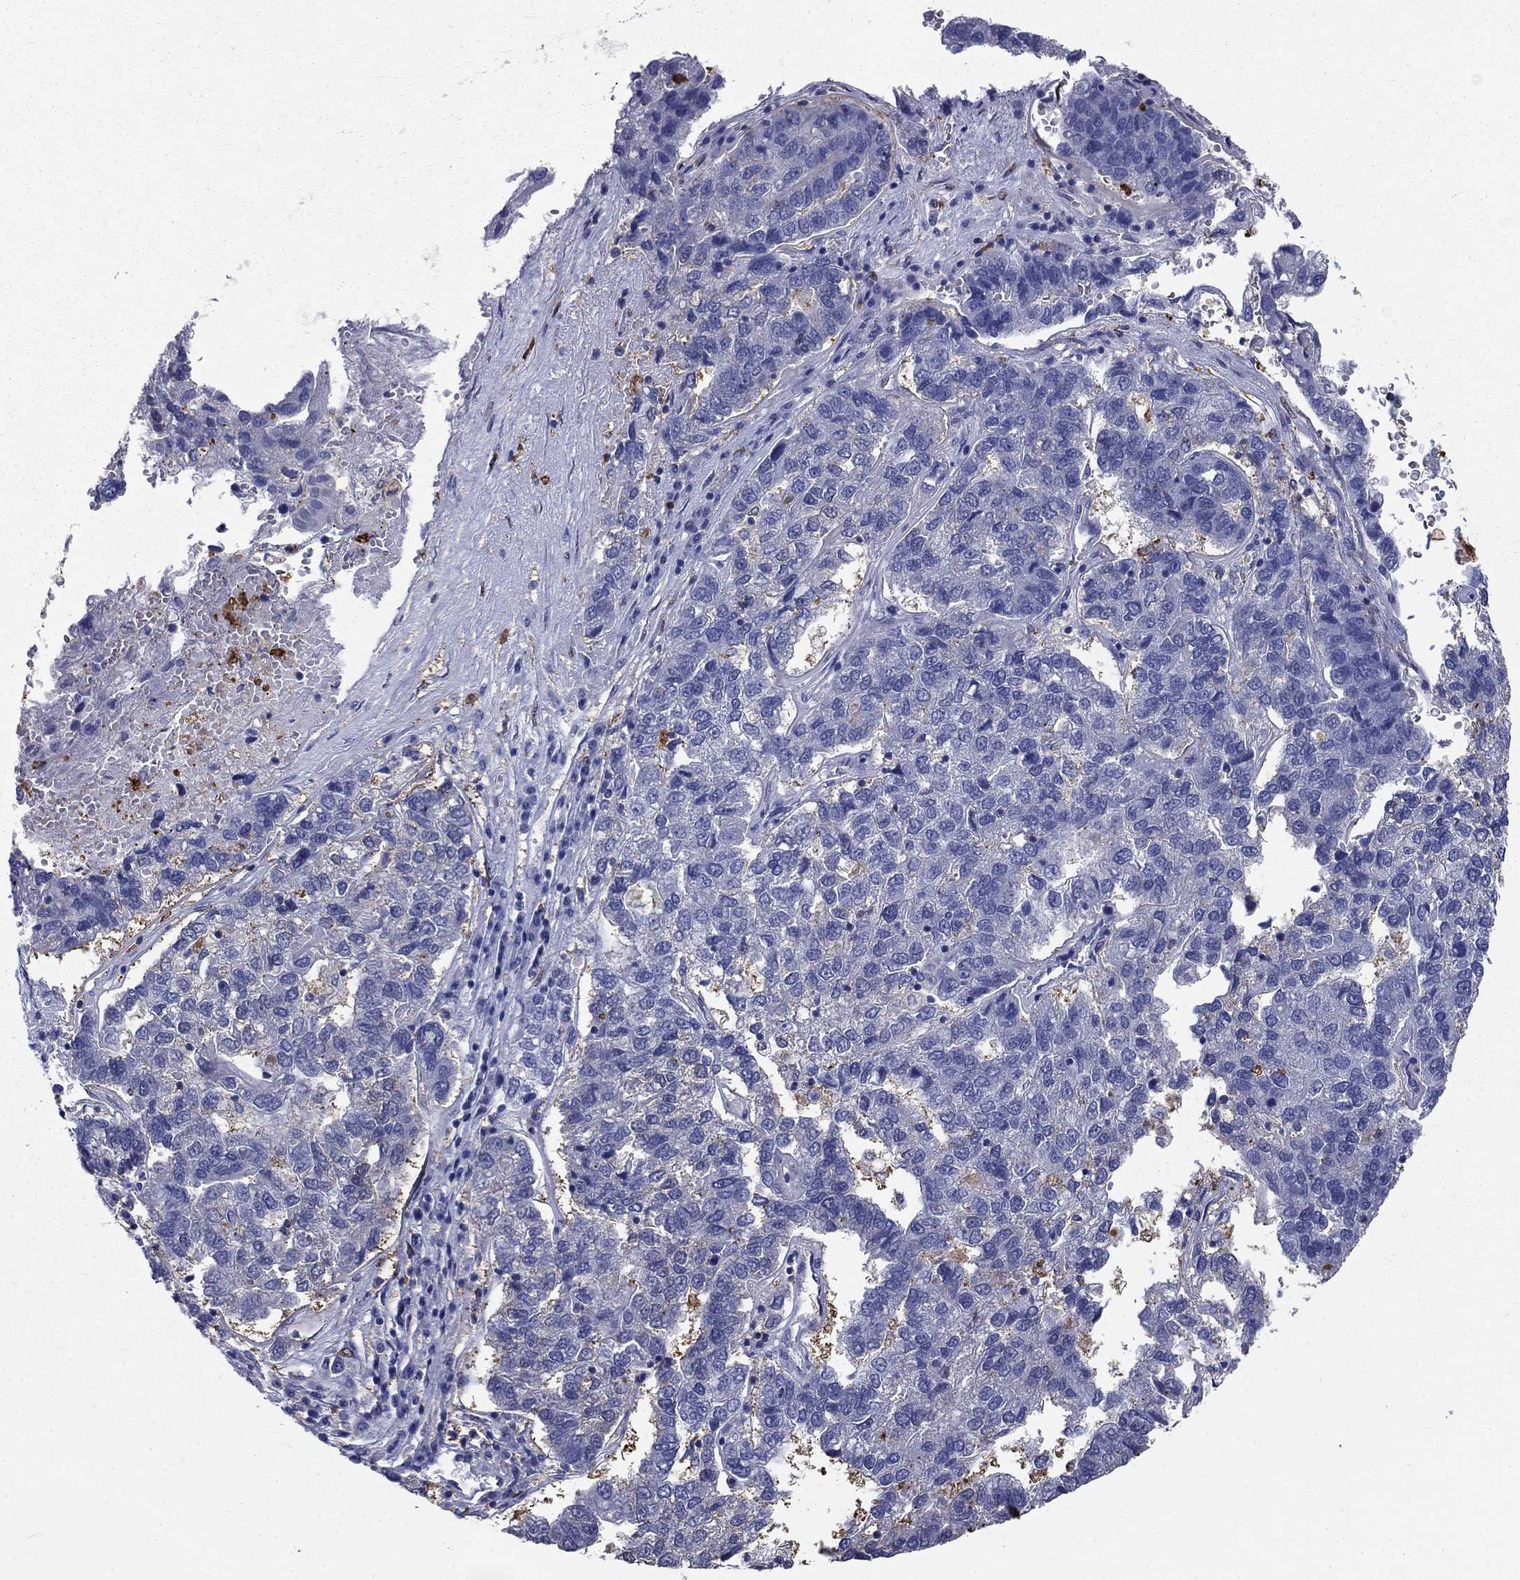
{"staining": {"intensity": "negative", "quantity": "none", "location": "none"}, "tissue": "pancreatic cancer", "cell_type": "Tumor cells", "image_type": "cancer", "snomed": [{"axis": "morphology", "description": "Adenocarcinoma, NOS"}, {"axis": "topography", "description": "Pancreas"}], "caption": "Histopathology image shows no protein staining in tumor cells of pancreatic cancer tissue. Nuclei are stained in blue.", "gene": "IGSF8", "patient": {"sex": "female", "age": 61}}